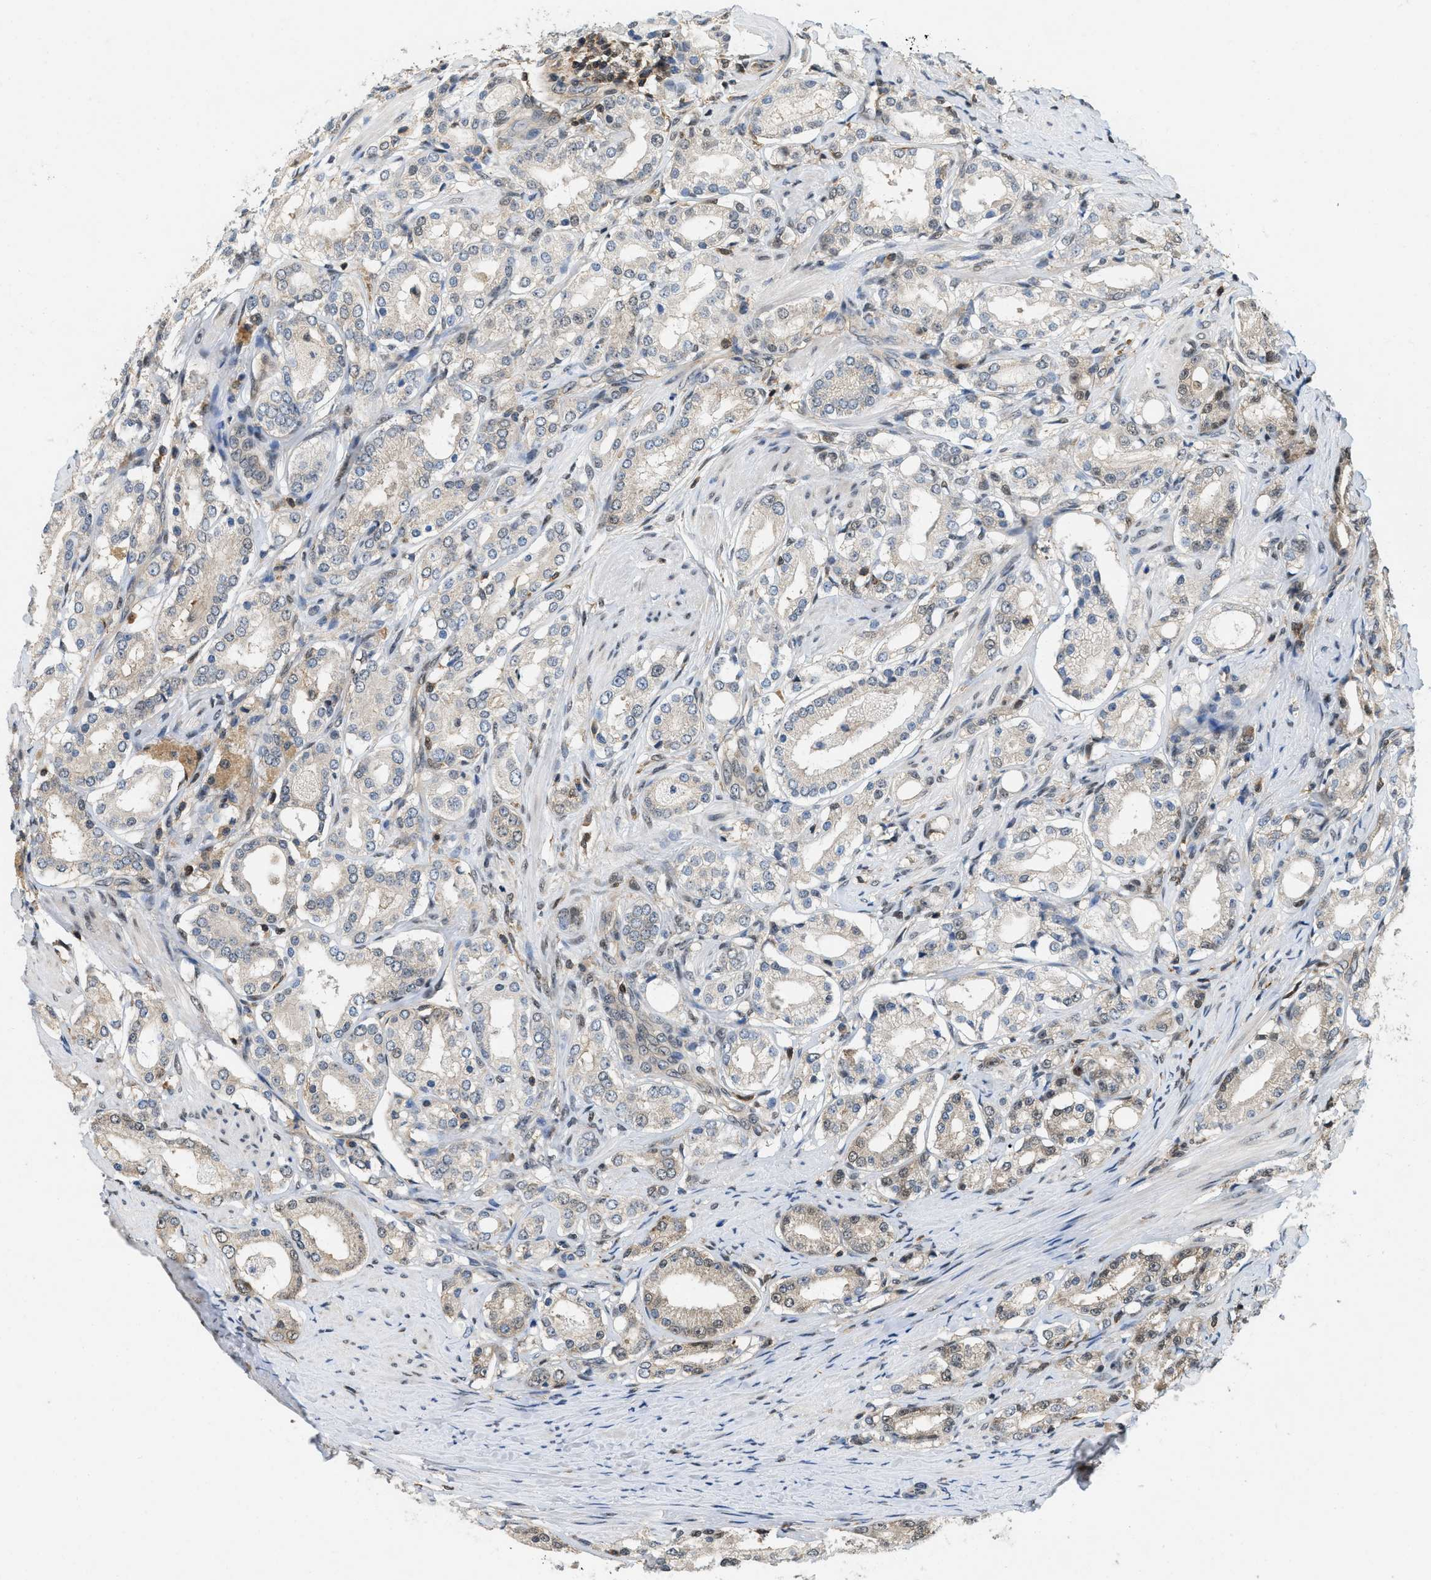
{"staining": {"intensity": "weak", "quantity": "<25%", "location": "cytoplasmic/membranous,nuclear"}, "tissue": "prostate cancer", "cell_type": "Tumor cells", "image_type": "cancer", "snomed": [{"axis": "morphology", "description": "Adenocarcinoma, Low grade"}, {"axis": "topography", "description": "Prostate"}], "caption": "An image of human prostate cancer is negative for staining in tumor cells. (DAB (3,3'-diaminobenzidine) immunohistochemistry with hematoxylin counter stain).", "gene": "ATF7IP", "patient": {"sex": "male", "age": 63}}